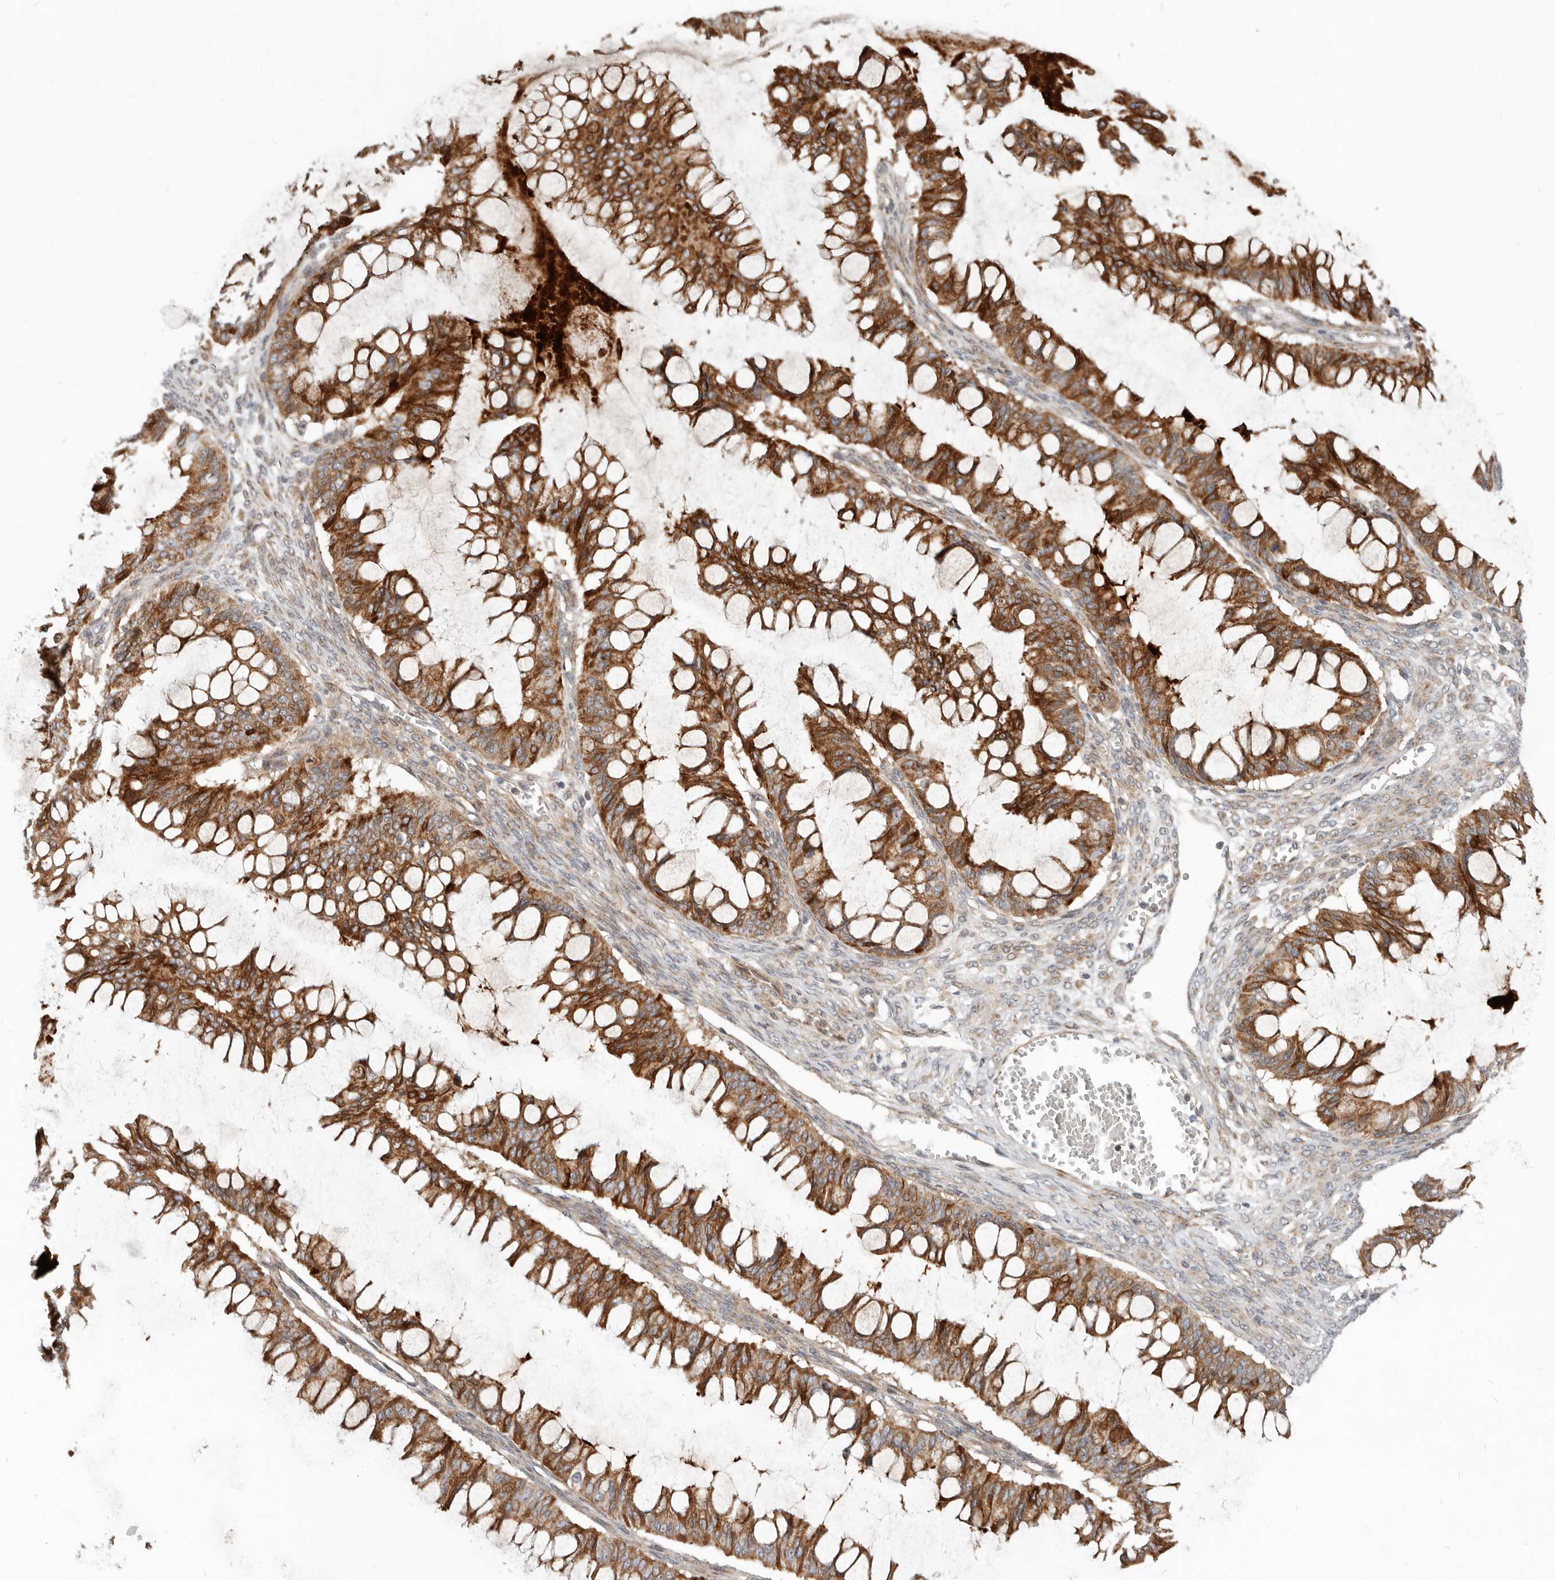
{"staining": {"intensity": "strong", "quantity": ">75%", "location": "cytoplasmic/membranous"}, "tissue": "ovarian cancer", "cell_type": "Tumor cells", "image_type": "cancer", "snomed": [{"axis": "morphology", "description": "Cystadenocarcinoma, mucinous, NOS"}, {"axis": "topography", "description": "Ovary"}], "caption": "The histopathology image demonstrates a brown stain indicating the presence of a protein in the cytoplasmic/membranous of tumor cells in ovarian cancer.", "gene": "NPY4R", "patient": {"sex": "female", "age": 73}}